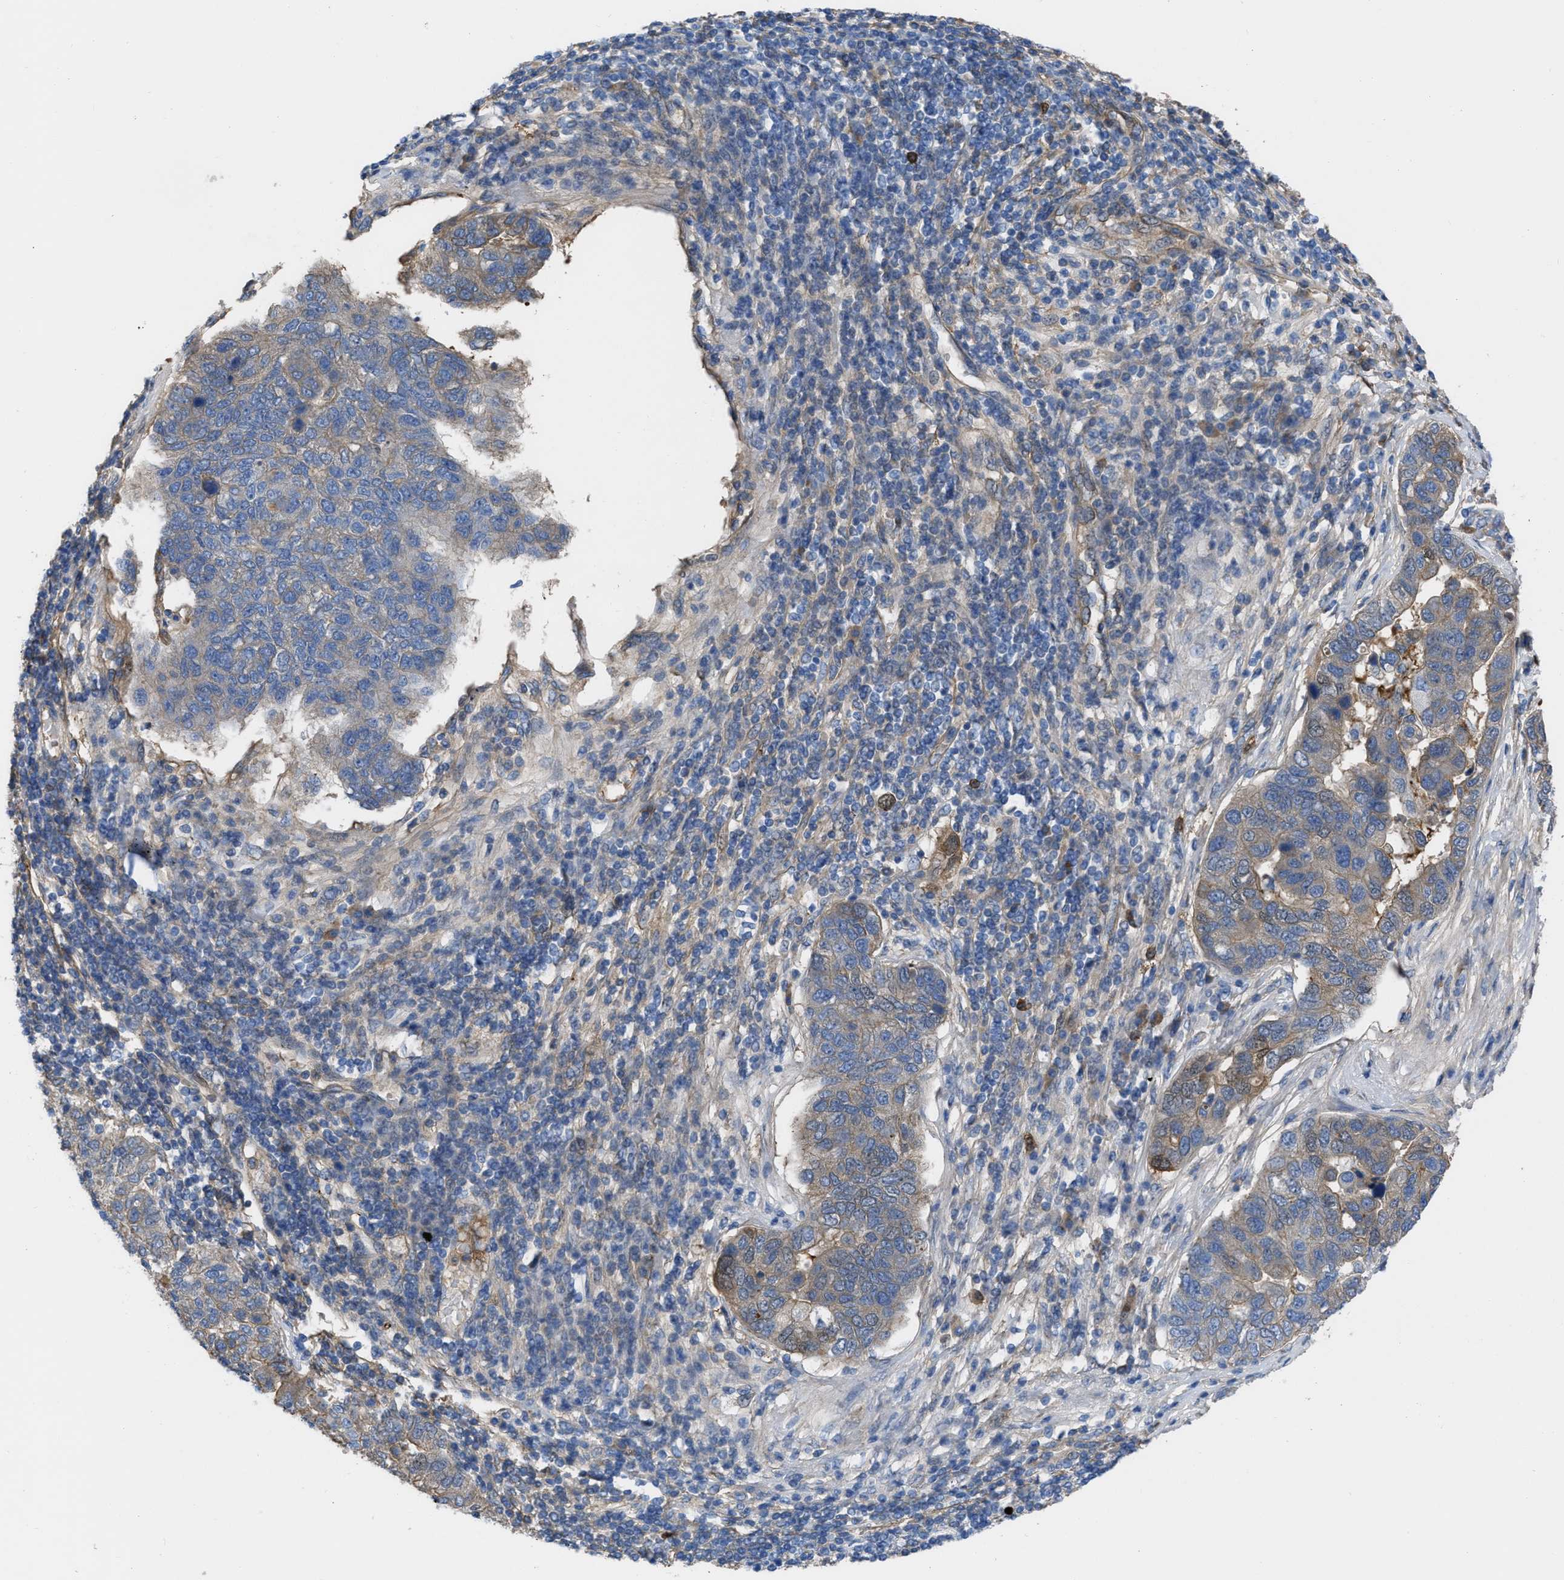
{"staining": {"intensity": "weak", "quantity": "25%-75%", "location": "cytoplasmic/membranous"}, "tissue": "pancreatic cancer", "cell_type": "Tumor cells", "image_type": "cancer", "snomed": [{"axis": "morphology", "description": "Adenocarcinoma, NOS"}, {"axis": "topography", "description": "Pancreas"}], "caption": "DAB immunohistochemical staining of human pancreatic adenocarcinoma shows weak cytoplasmic/membranous protein expression in approximately 25%-75% of tumor cells.", "gene": "TRIOBP", "patient": {"sex": "female", "age": 61}}